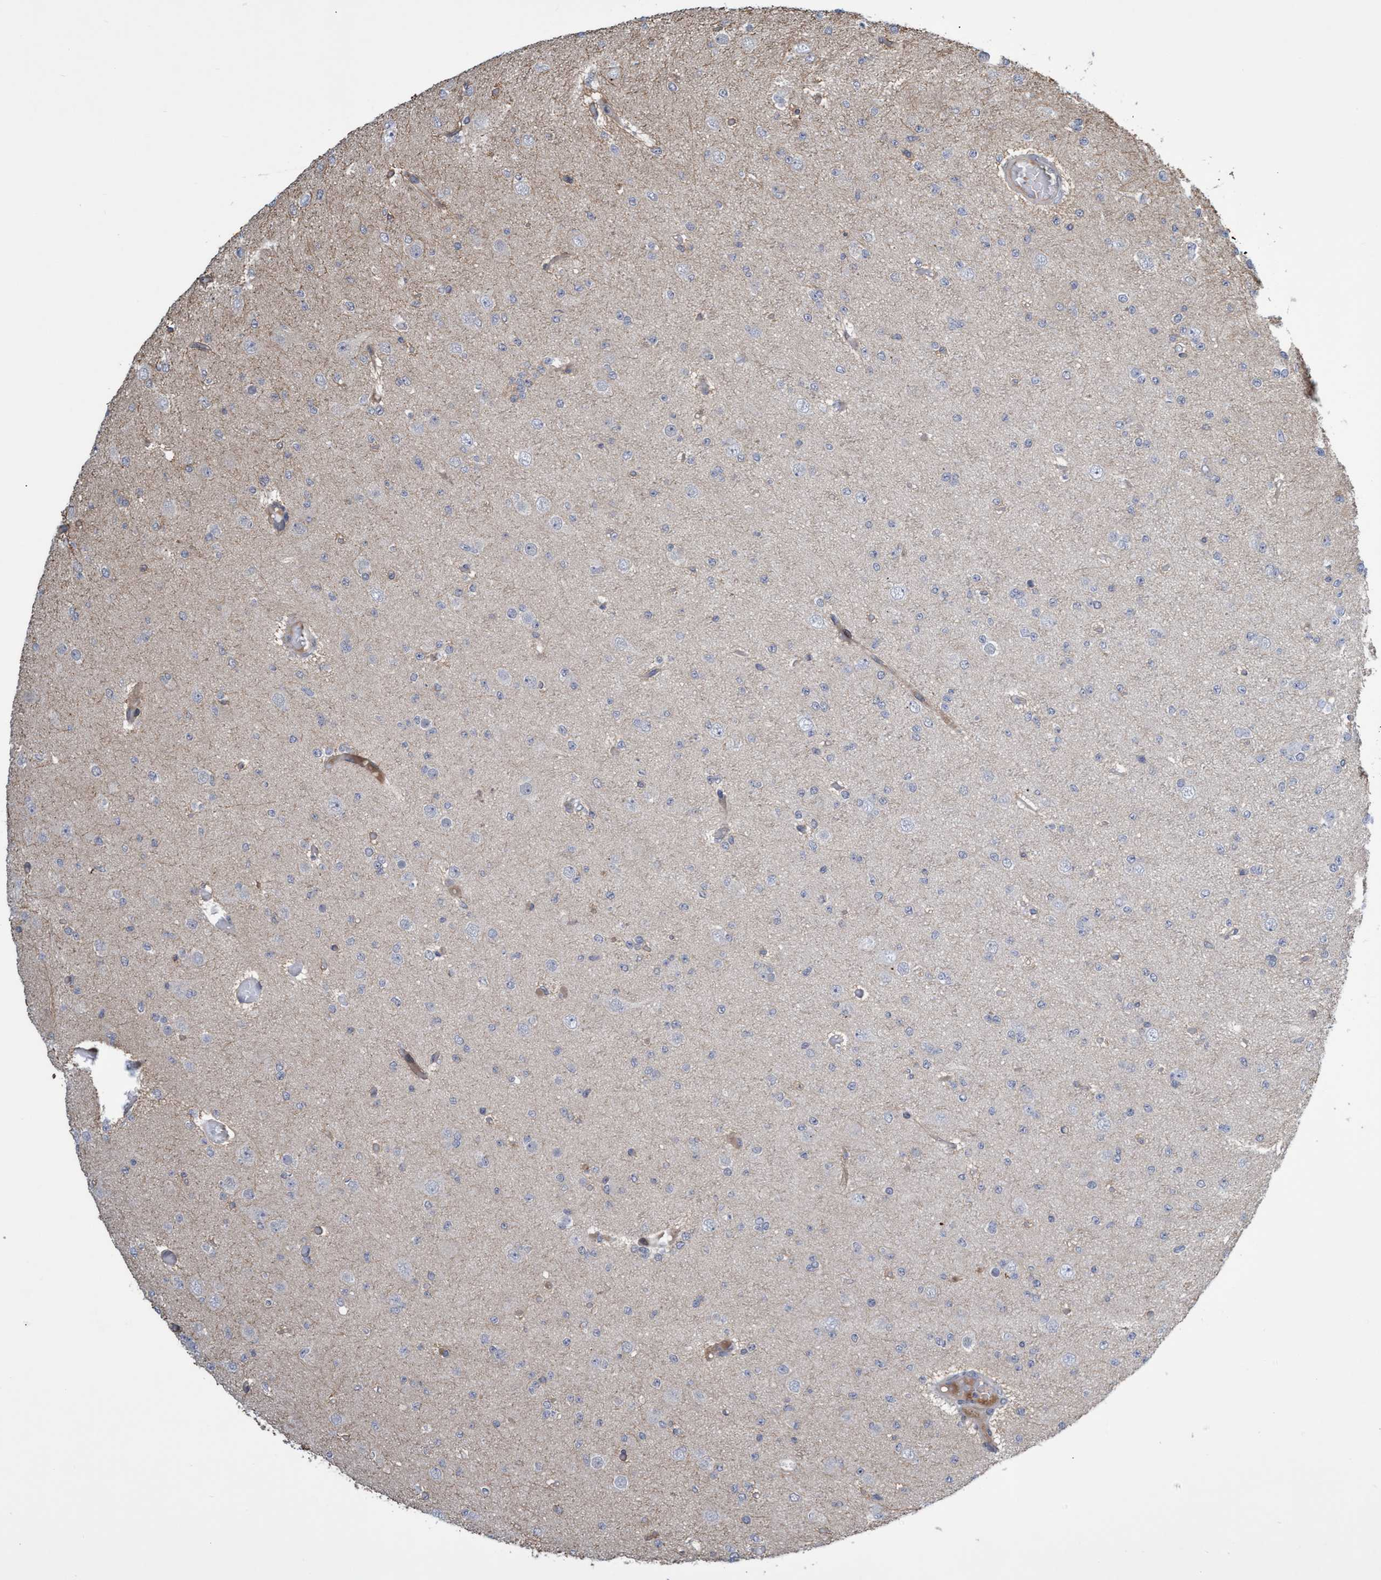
{"staining": {"intensity": "negative", "quantity": "none", "location": "none"}, "tissue": "glioma", "cell_type": "Tumor cells", "image_type": "cancer", "snomed": [{"axis": "morphology", "description": "Glioma, malignant, Low grade"}, {"axis": "topography", "description": "Brain"}], "caption": "An immunohistochemistry (IHC) photomicrograph of glioma is shown. There is no staining in tumor cells of glioma.", "gene": "TNFRSF10B", "patient": {"sex": "female", "age": 22}}